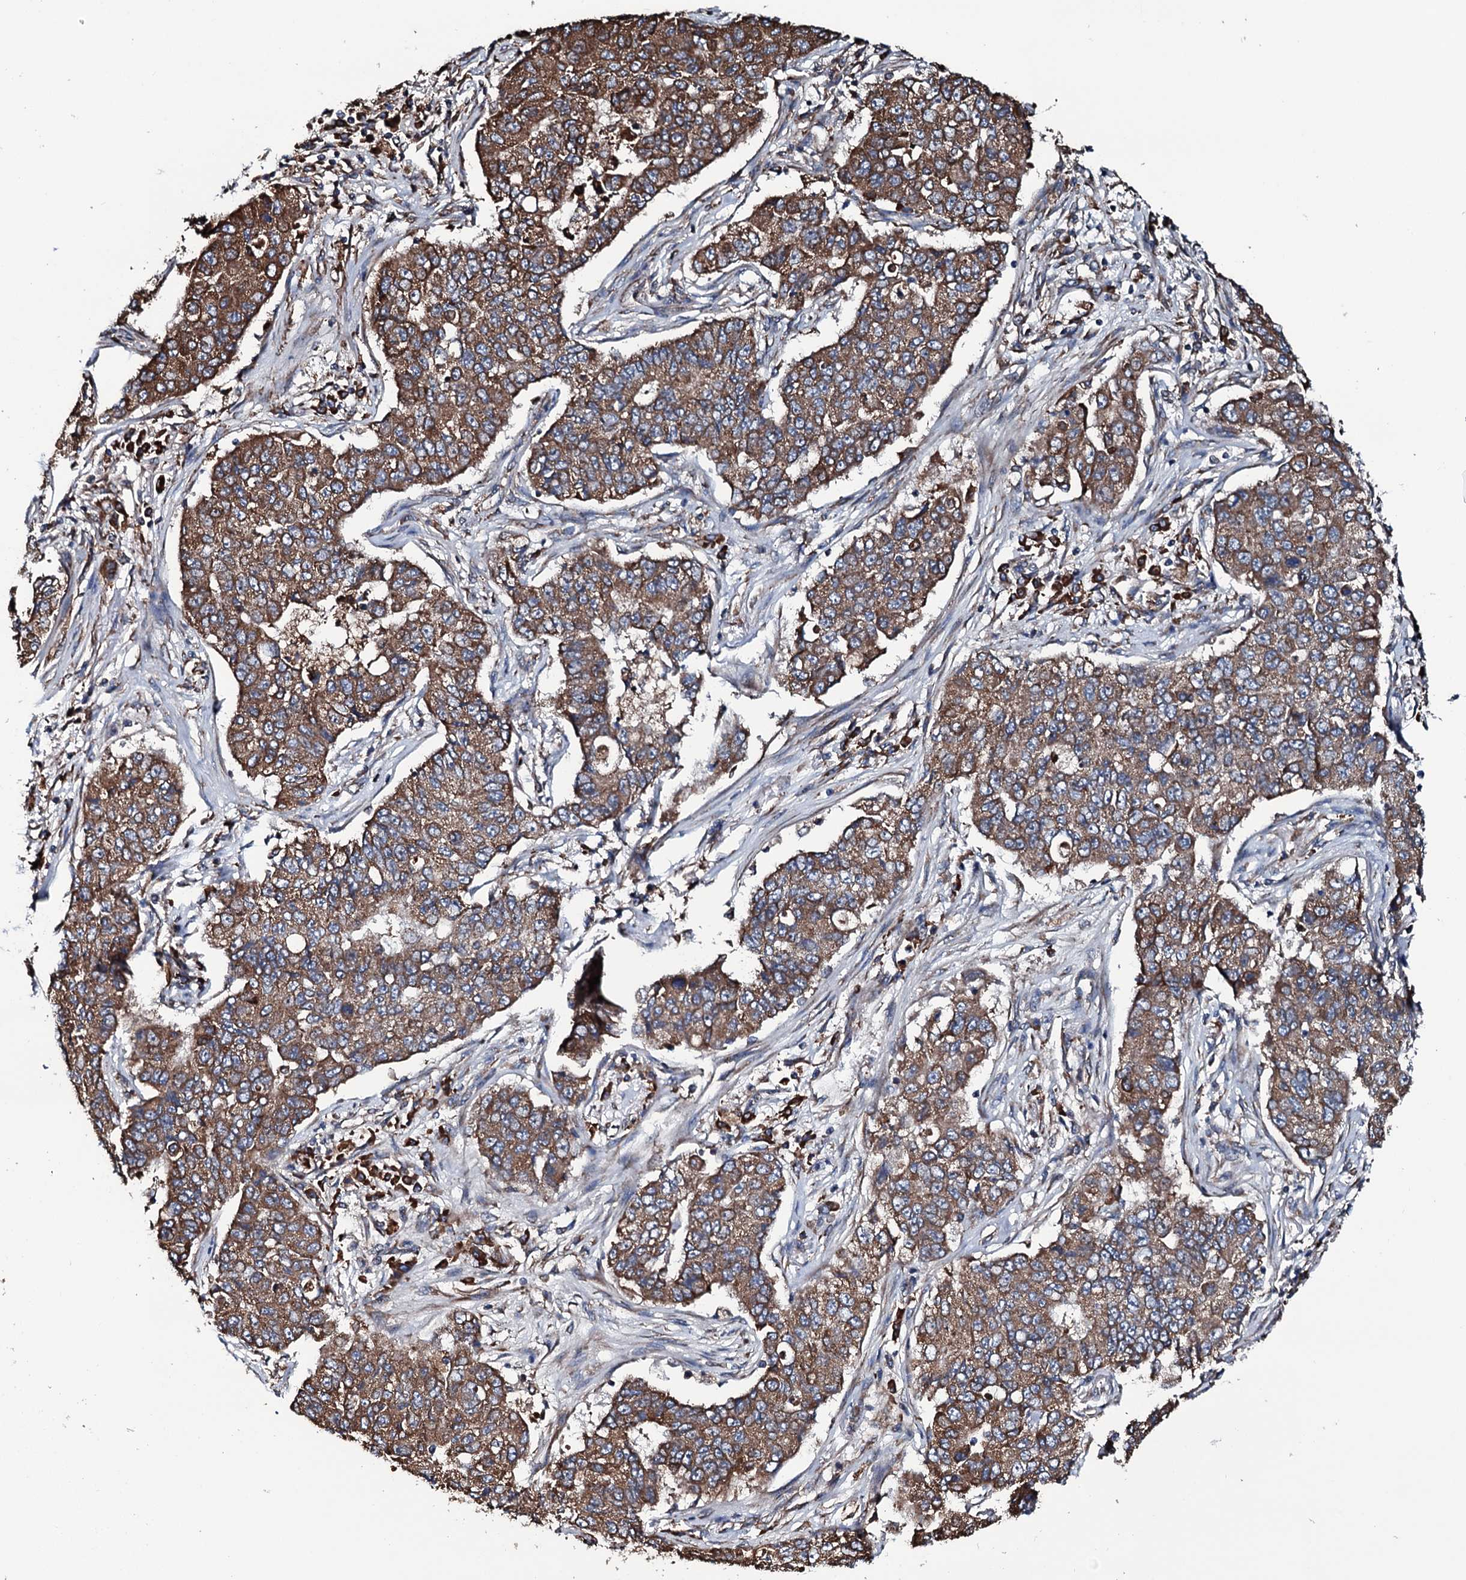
{"staining": {"intensity": "moderate", "quantity": ">75%", "location": "cytoplasmic/membranous"}, "tissue": "lung cancer", "cell_type": "Tumor cells", "image_type": "cancer", "snomed": [{"axis": "morphology", "description": "Squamous cell carcinoma, NOS"}, {"axis": "topography", "description": "Lung"}], "caption": "Human squamous cell carcinoma (lung) stained with a brown dye shows moderate cytoplasmic/membranous positive positivity in approximately >75% of tumor cells.", "gene": "RAB12", "patient": {"sex": "male", "age": 74}}